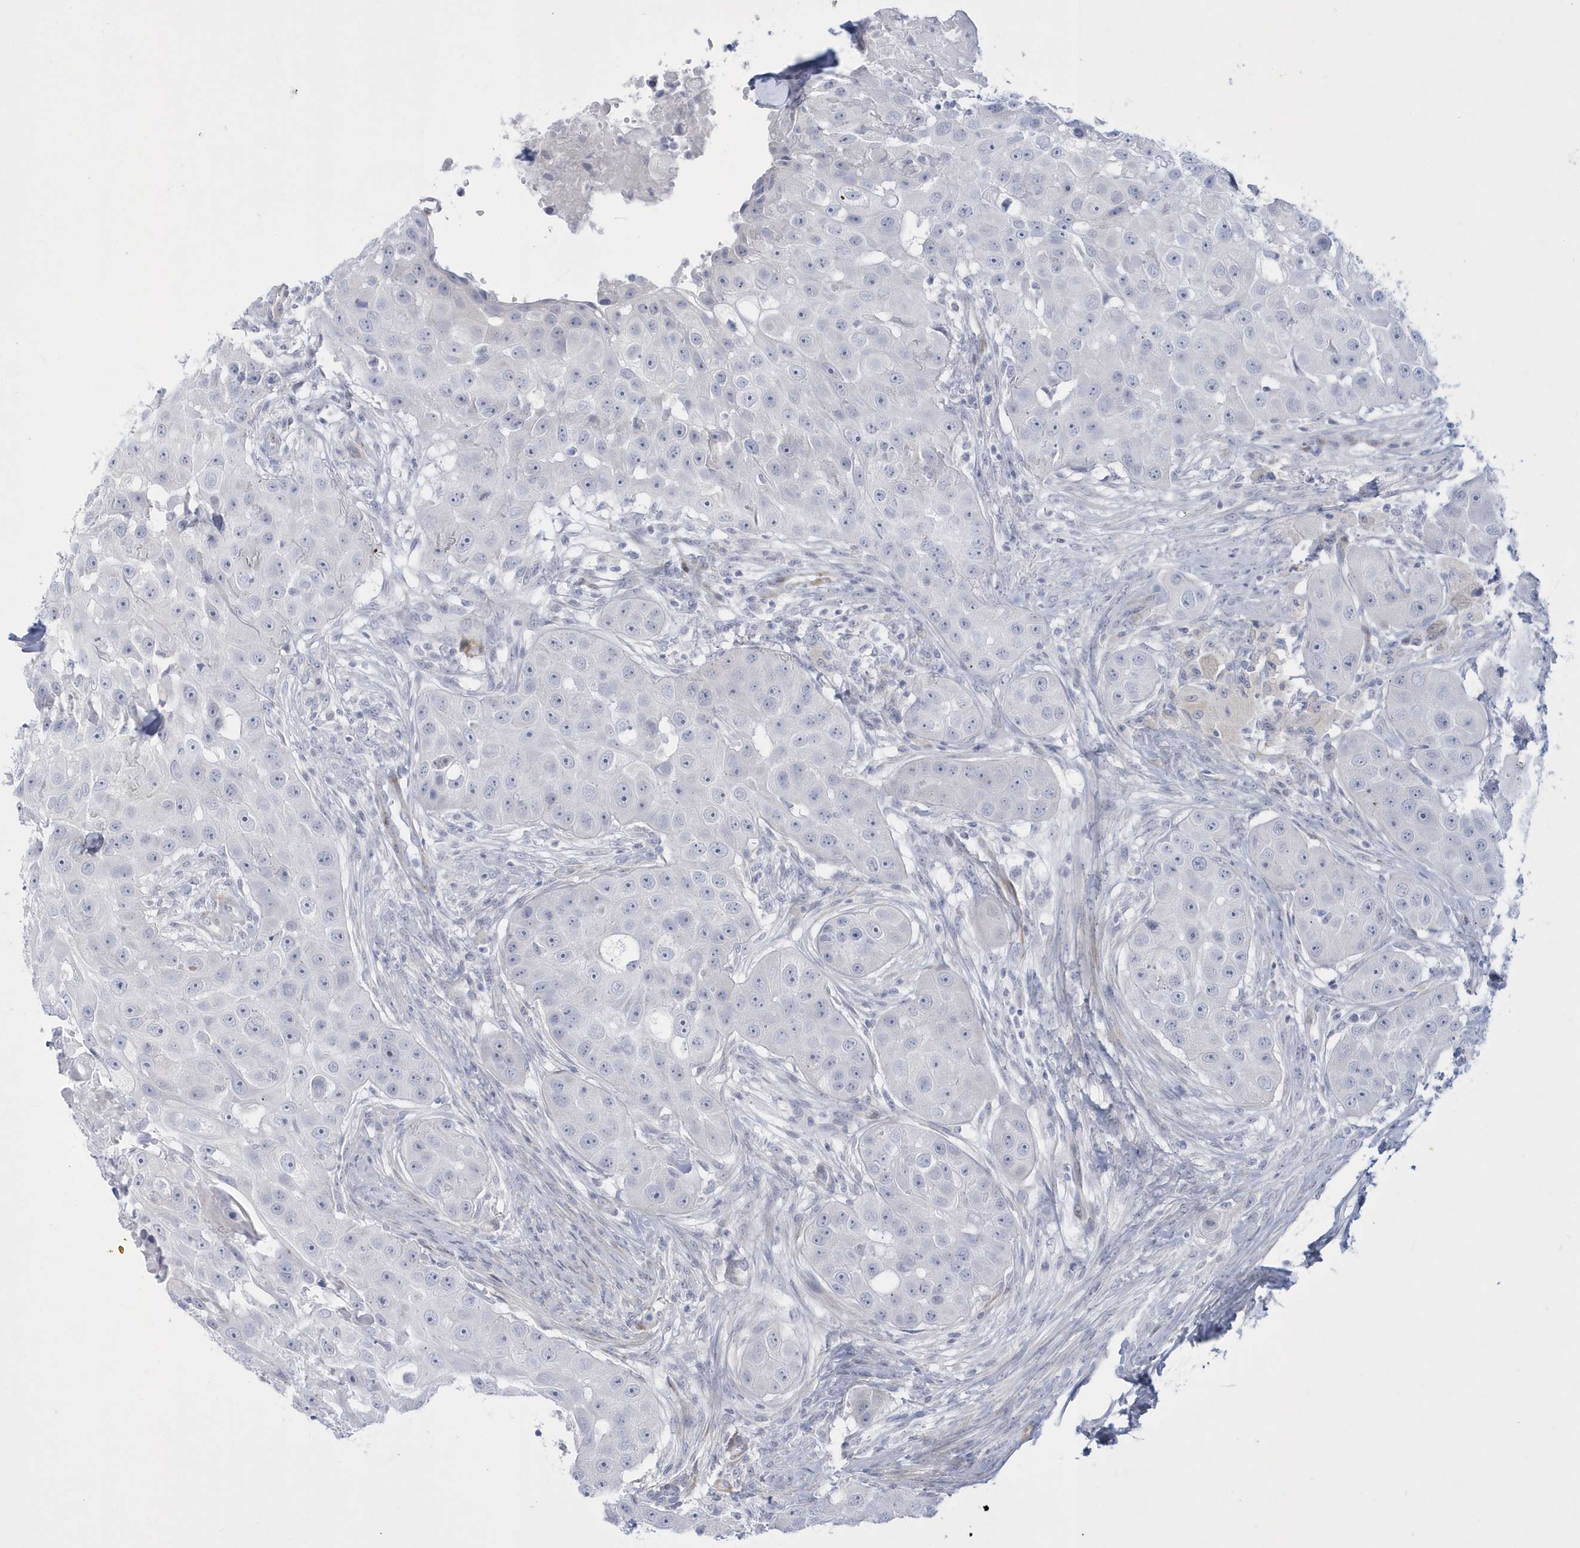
{"staining": {"intensity": "negative", "quantity": "none", "location": "none"}, "tissue": "head and neck cancer", "cell_type": "Tumor cells", "image_type": "cancer", "snomed": [{"axis": "morphology", "description": "Normal tissue, NOS"}, {"axis": "morphology", "description": "Squamous cell carcinoma, NOS"}, {"axis": "topography", "description": "Skeletal muscle"}, {"axis": "topography", "description": "Head-Neck"}], "caption": "The micrograph displays no staining of tumor cells in head and neck cancer.", "gene": "WDR27", "patient": {"sex": "male", "age": 51}}